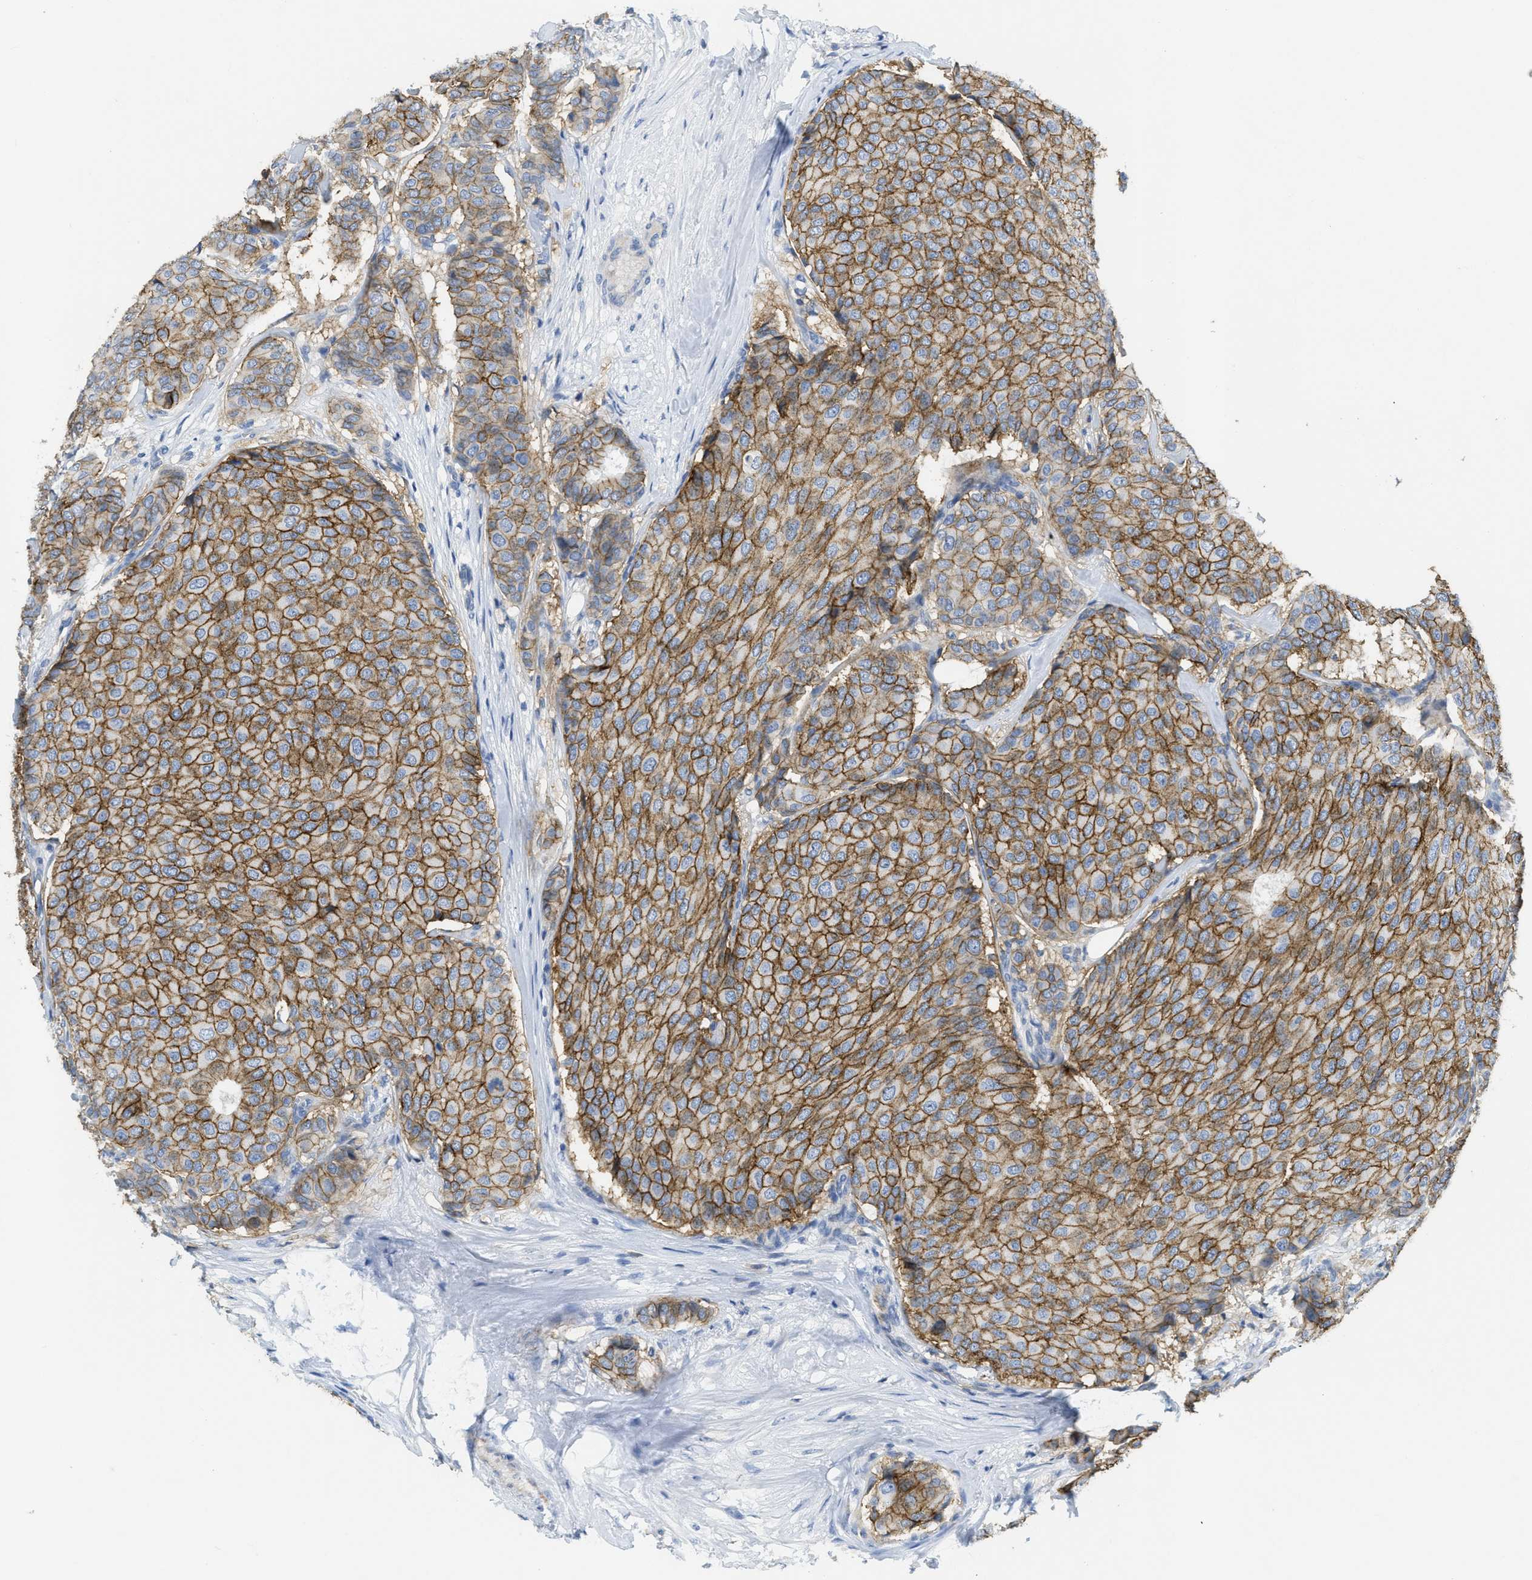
{"staining": {"intensity": "moderate", "quantity": ">75%", "location": "cytoplasmic/membranous"}, "tissue": "breast cancer", "cell_type": "Tumor cells", "image_type": "cancer", "snomed": [{"axis": "morphology", "description": "Duct carcinoma"}, {"axis": "topography", "description": "Breast"}], "caption": "There is medium levels of moderate cytoplasmic/membranous positivity in tumor cells of breast cancer (invasive ductal carcinoma), as demonstrated by immunohistochemical staining (brown color).", "gene": "CNNM4", "patient": {"sex": "female", "age": 75}}